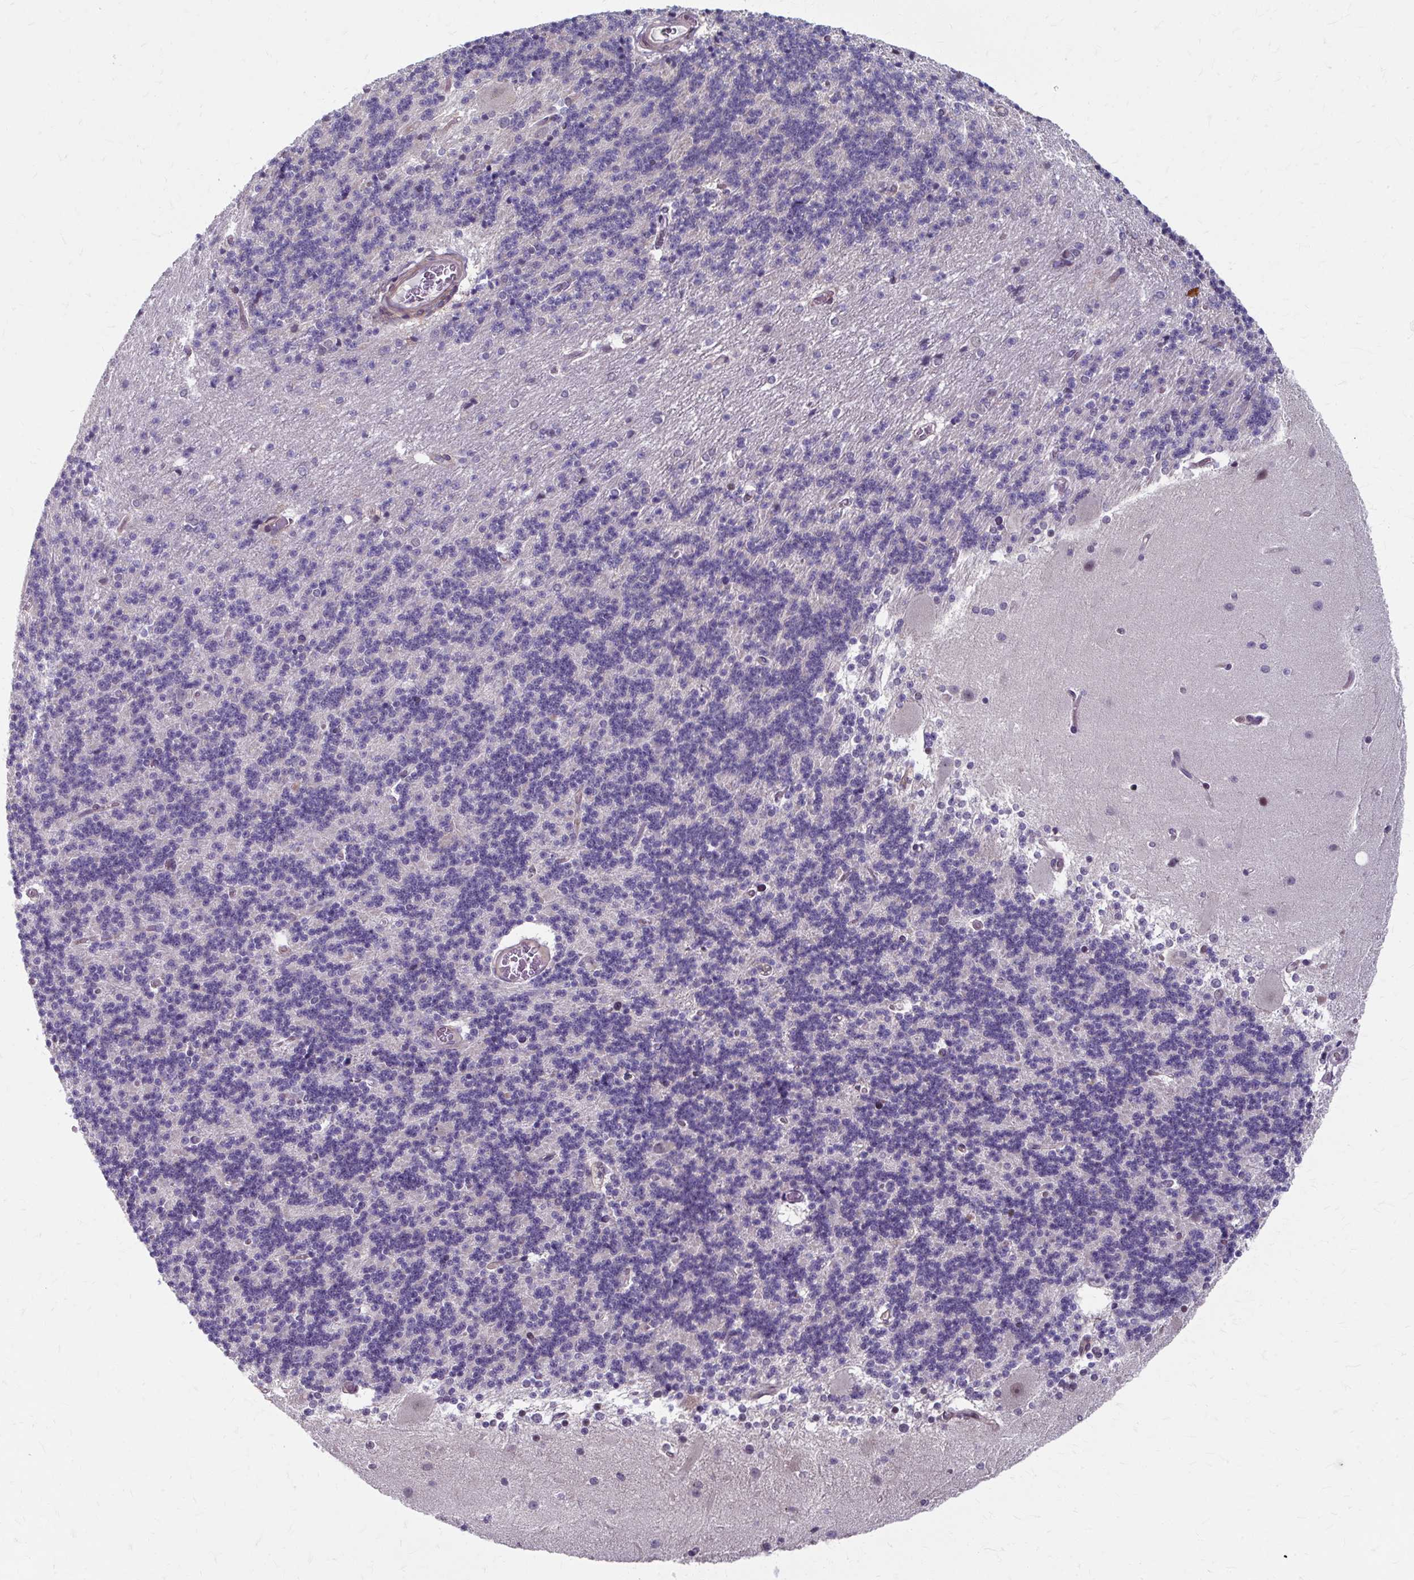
{"staining": {"intensity": "negative", "quantity": "none", "location": "none"}, "tissue": "cerebellum", "cell_type": "Cells in granular layer", "image_type": "normal", "snomed": [{"axis": "morphology", "description": "Normal tissue, NOS"}, {"axis": "topography", "description": "Cerebellum"}], "caption": "This is a image of immunohistochemistry (IHC) staining of normal cerebellum, which shows no expression in cells in granular layer. (Brightfield microscopy of DAB (3,3'-diaminobenzidine) immunohistochemistry (IHC) at high magnification).", "gene": "ZNF555", "patient": {"sex": "female", "age": 54}}